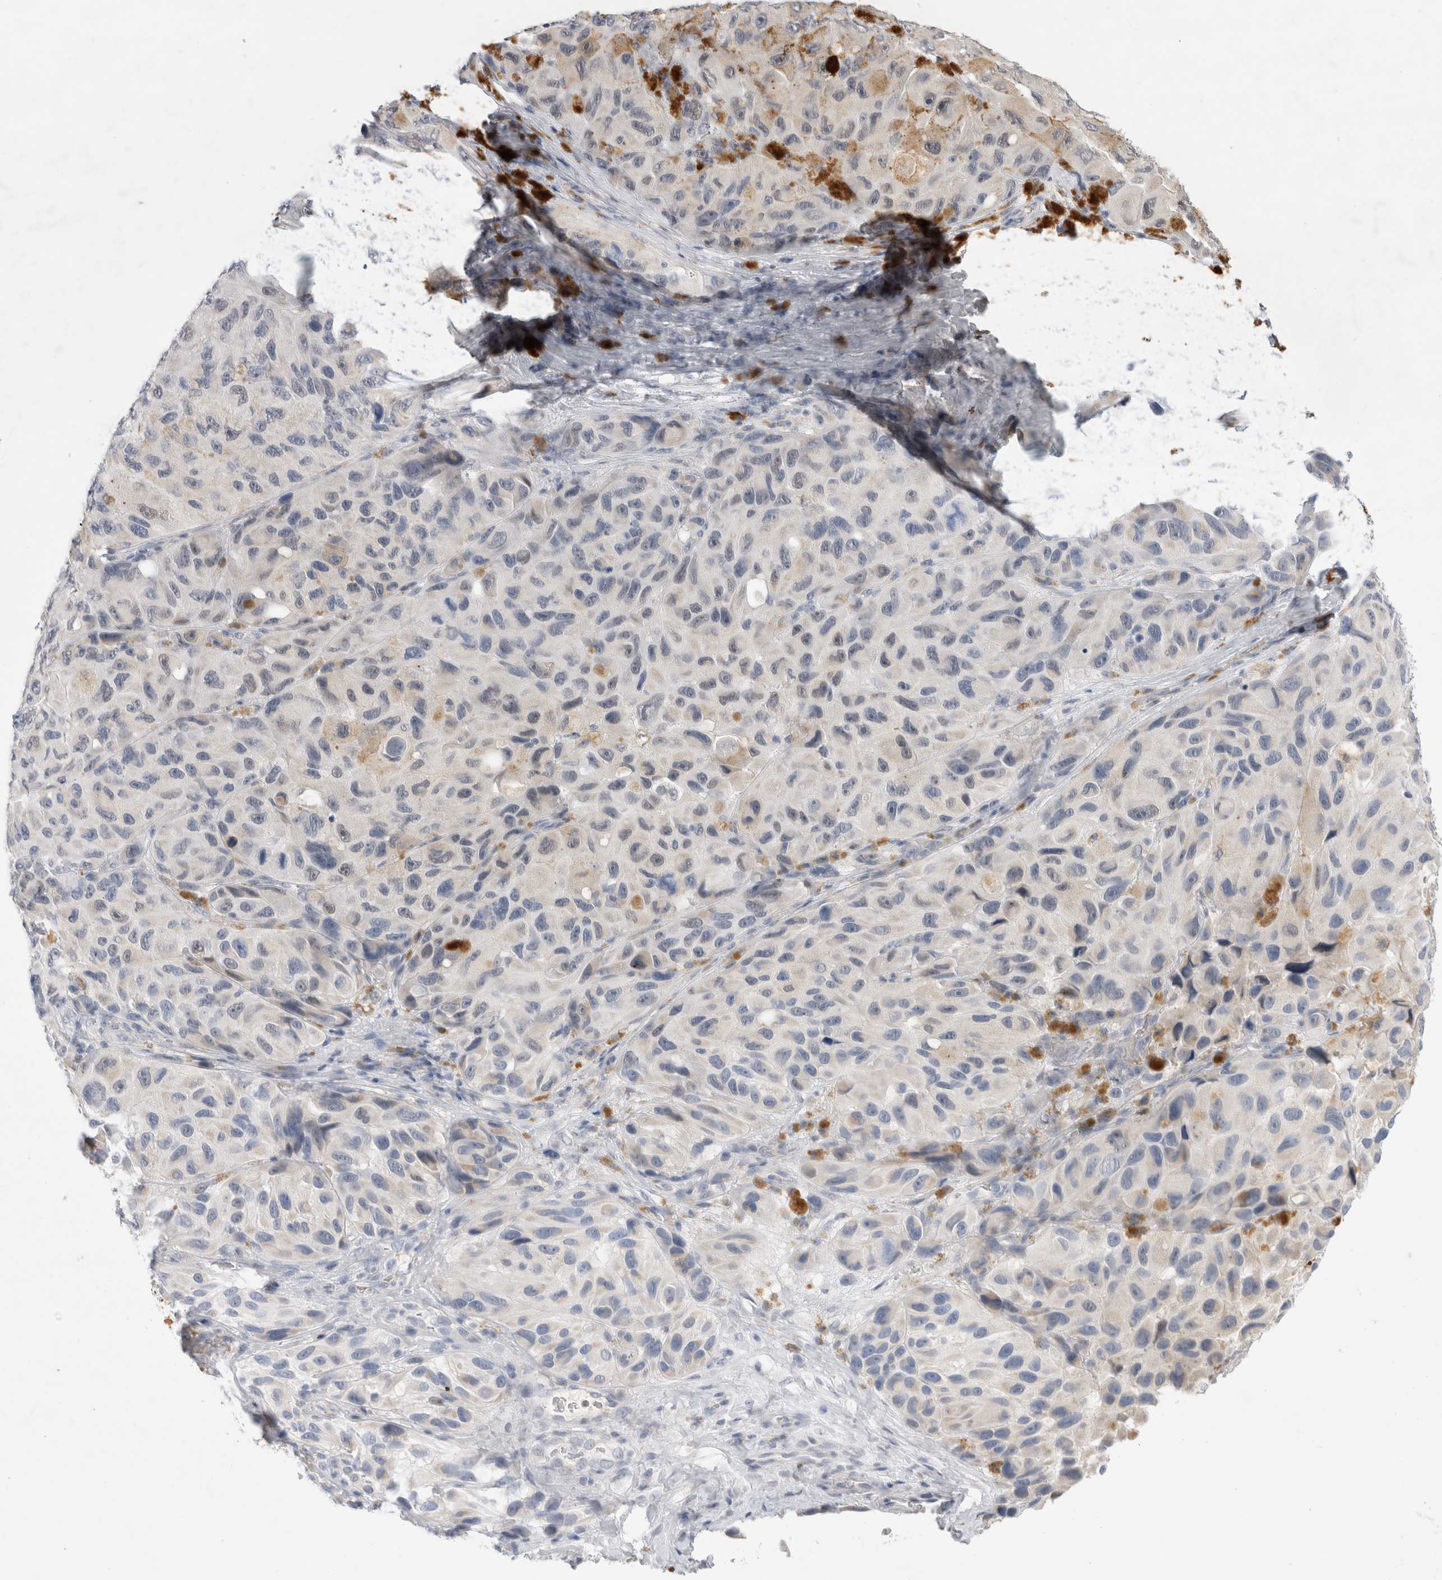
{"staining": {"intensity": "negative", "quantity": "none", "location": "none"}, "tissue": "melanoma", "cell_type": "Tumor cells", "image_type": "cancer", "snomed": [{"axis": "morphology", "description": "Malignant melanoma, NOS"}, {"axis": "topography", "description": "Skin"}], "caption": "Protein analysis of melanoma demonstrates no significant positivity in tumor cells. (DAB immunohistochemistry, high magnification).", "gene": "SLC22A12", "patient": {"sex": "female", "age": 73}}